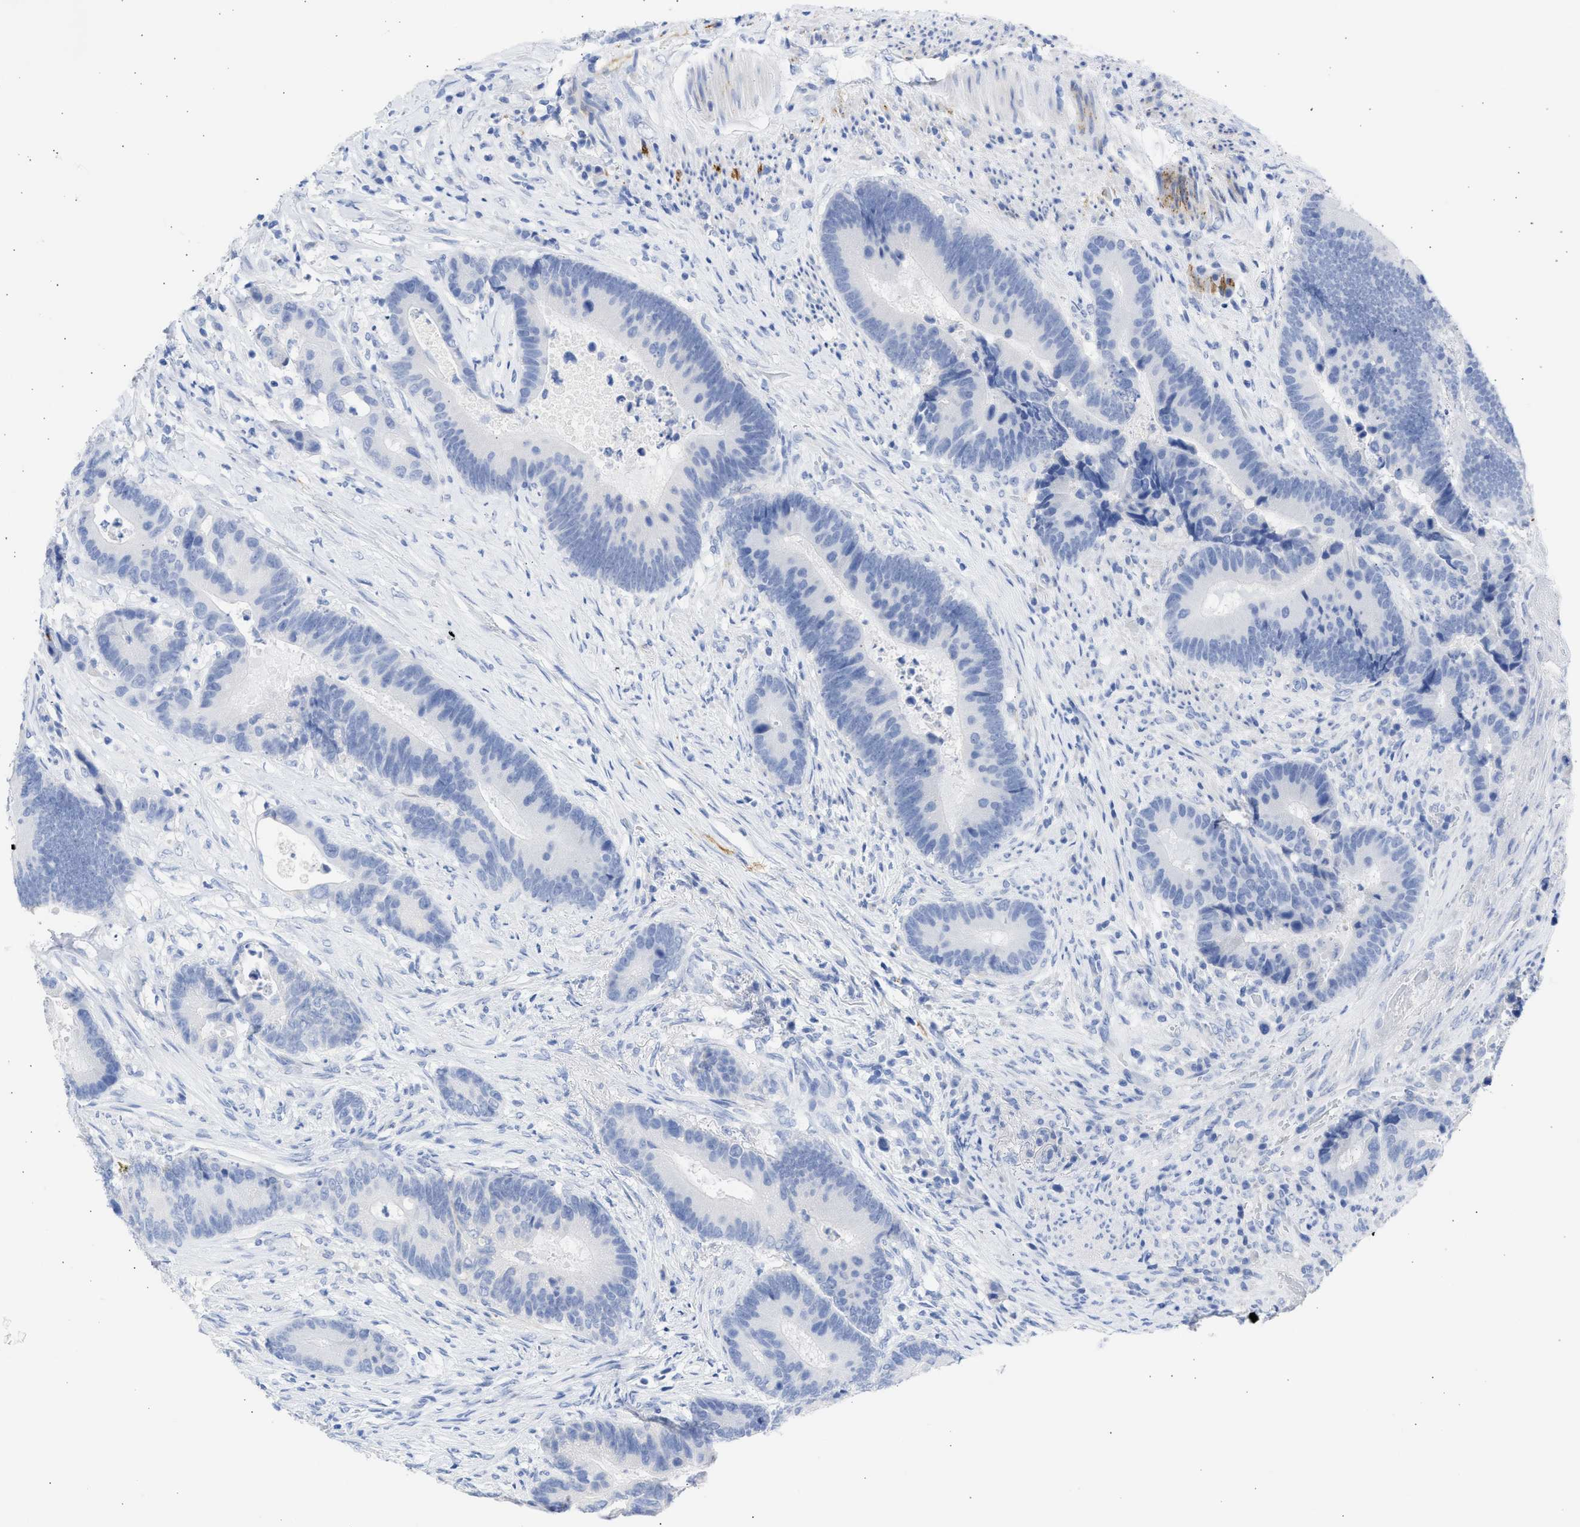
{"staining": {"intensity": "negative", "quantity": "none", "location": "none"}, "tissue": "colorectal cancer", "cell_type": "Tumor cells", "image_type": "cancer", "snomed": [{"axis": "morphology", "description": "Adenocarcinoma, NOS"}, {"axis": "topography", "description": "Rectum"}], "caption": "IHC image of neoplastic tissue: colorectal cancer (adenocarcinoma) stained with DAB demonstrates no significant protein positivity in tumor cells.", "gene": "NCAM1", "patient": {"sex": "female", "age": 89}}